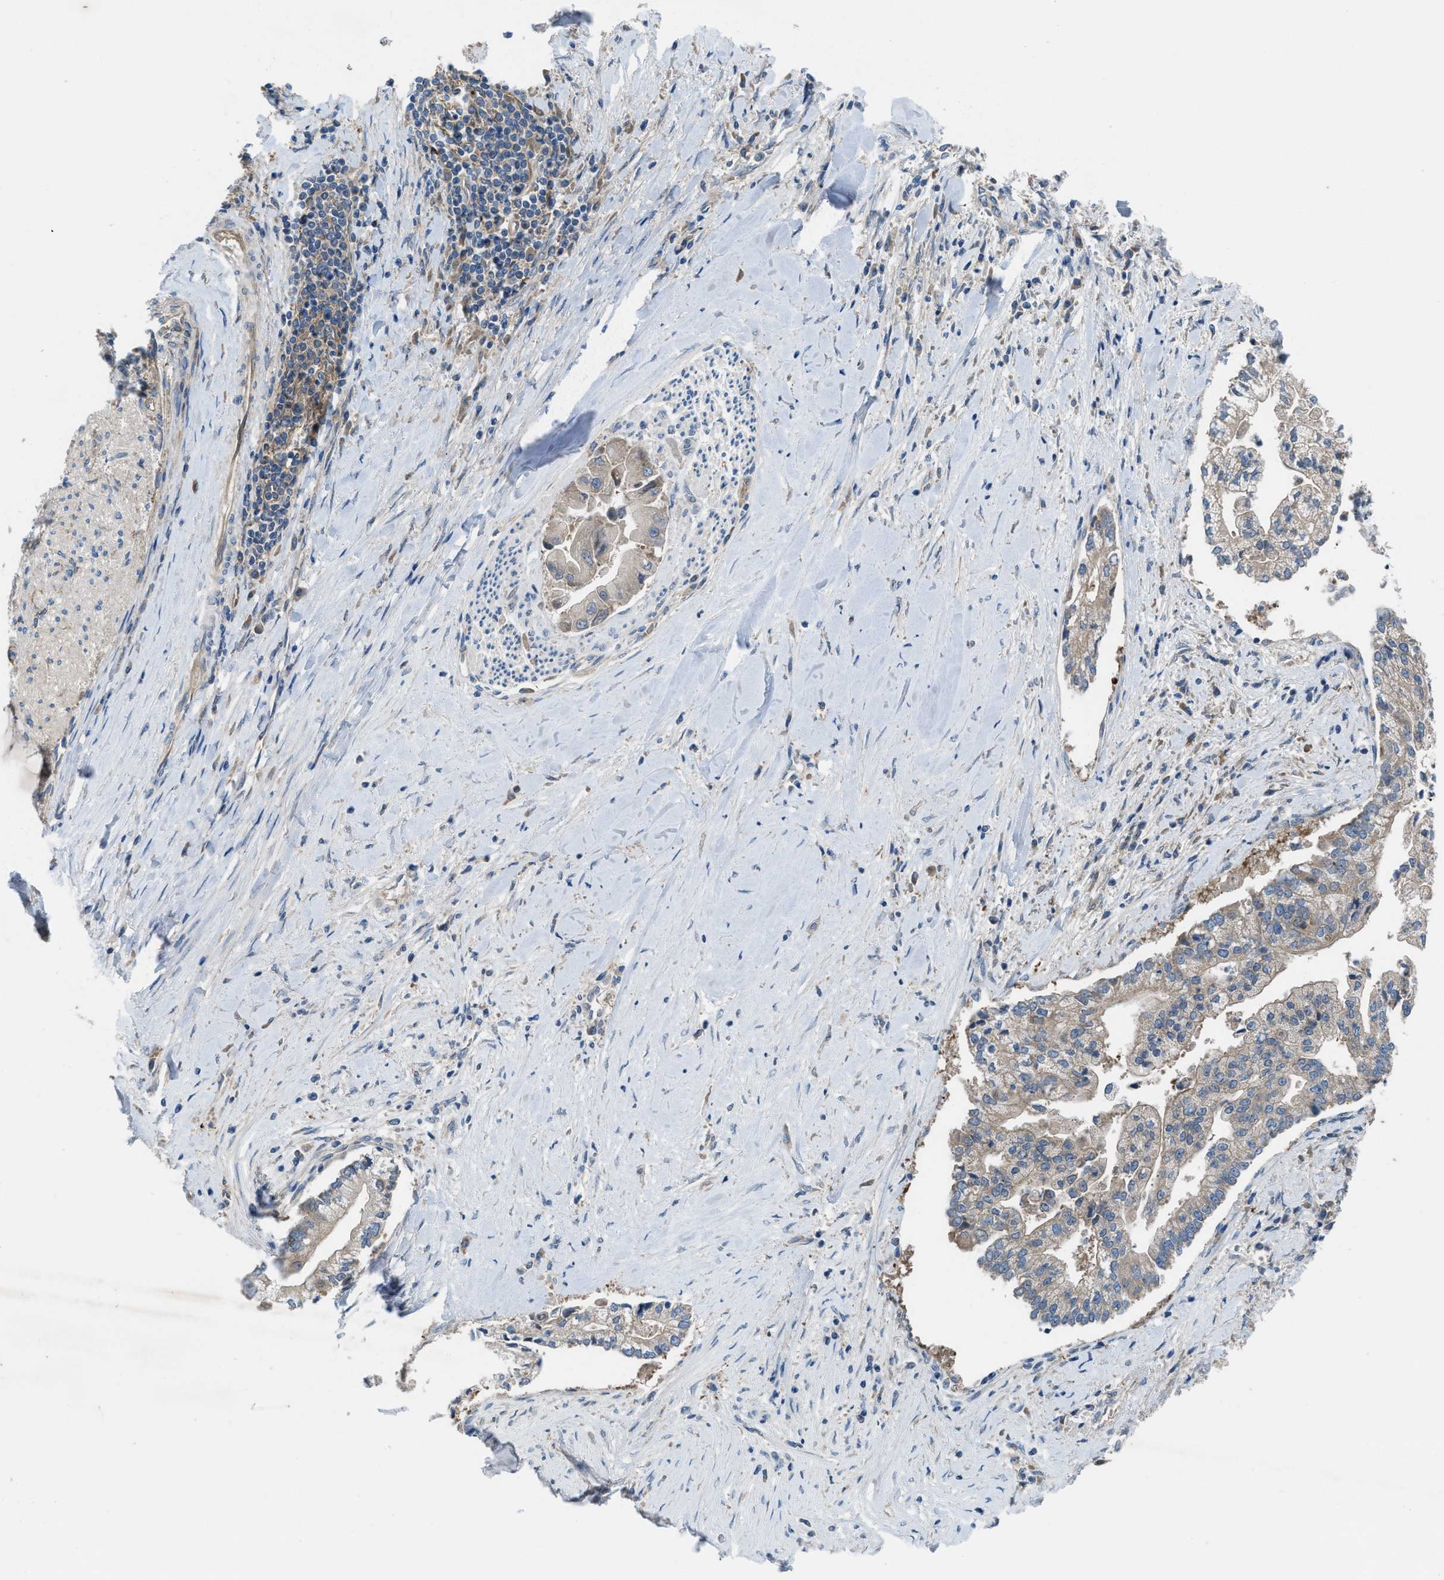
{"staining": {"intensity": "weak", "quantity": "<25%", "location": "cytoplasmic/membranous"}, "tissue": "liver cancer", "cell_type": "Tumor cells", "image_type": "cancer", "snomed": [{"axis": "morphology", "description": "Cholangiocarcinoma"}, {"axis": "topography", "description": "Liver"}], "caption": "An image of liver cancer stained for a protein demonstrates no brown staining in tumor cells.", "gene": "BAZ2B", "patient": {"sex": "male", "age": 50}}